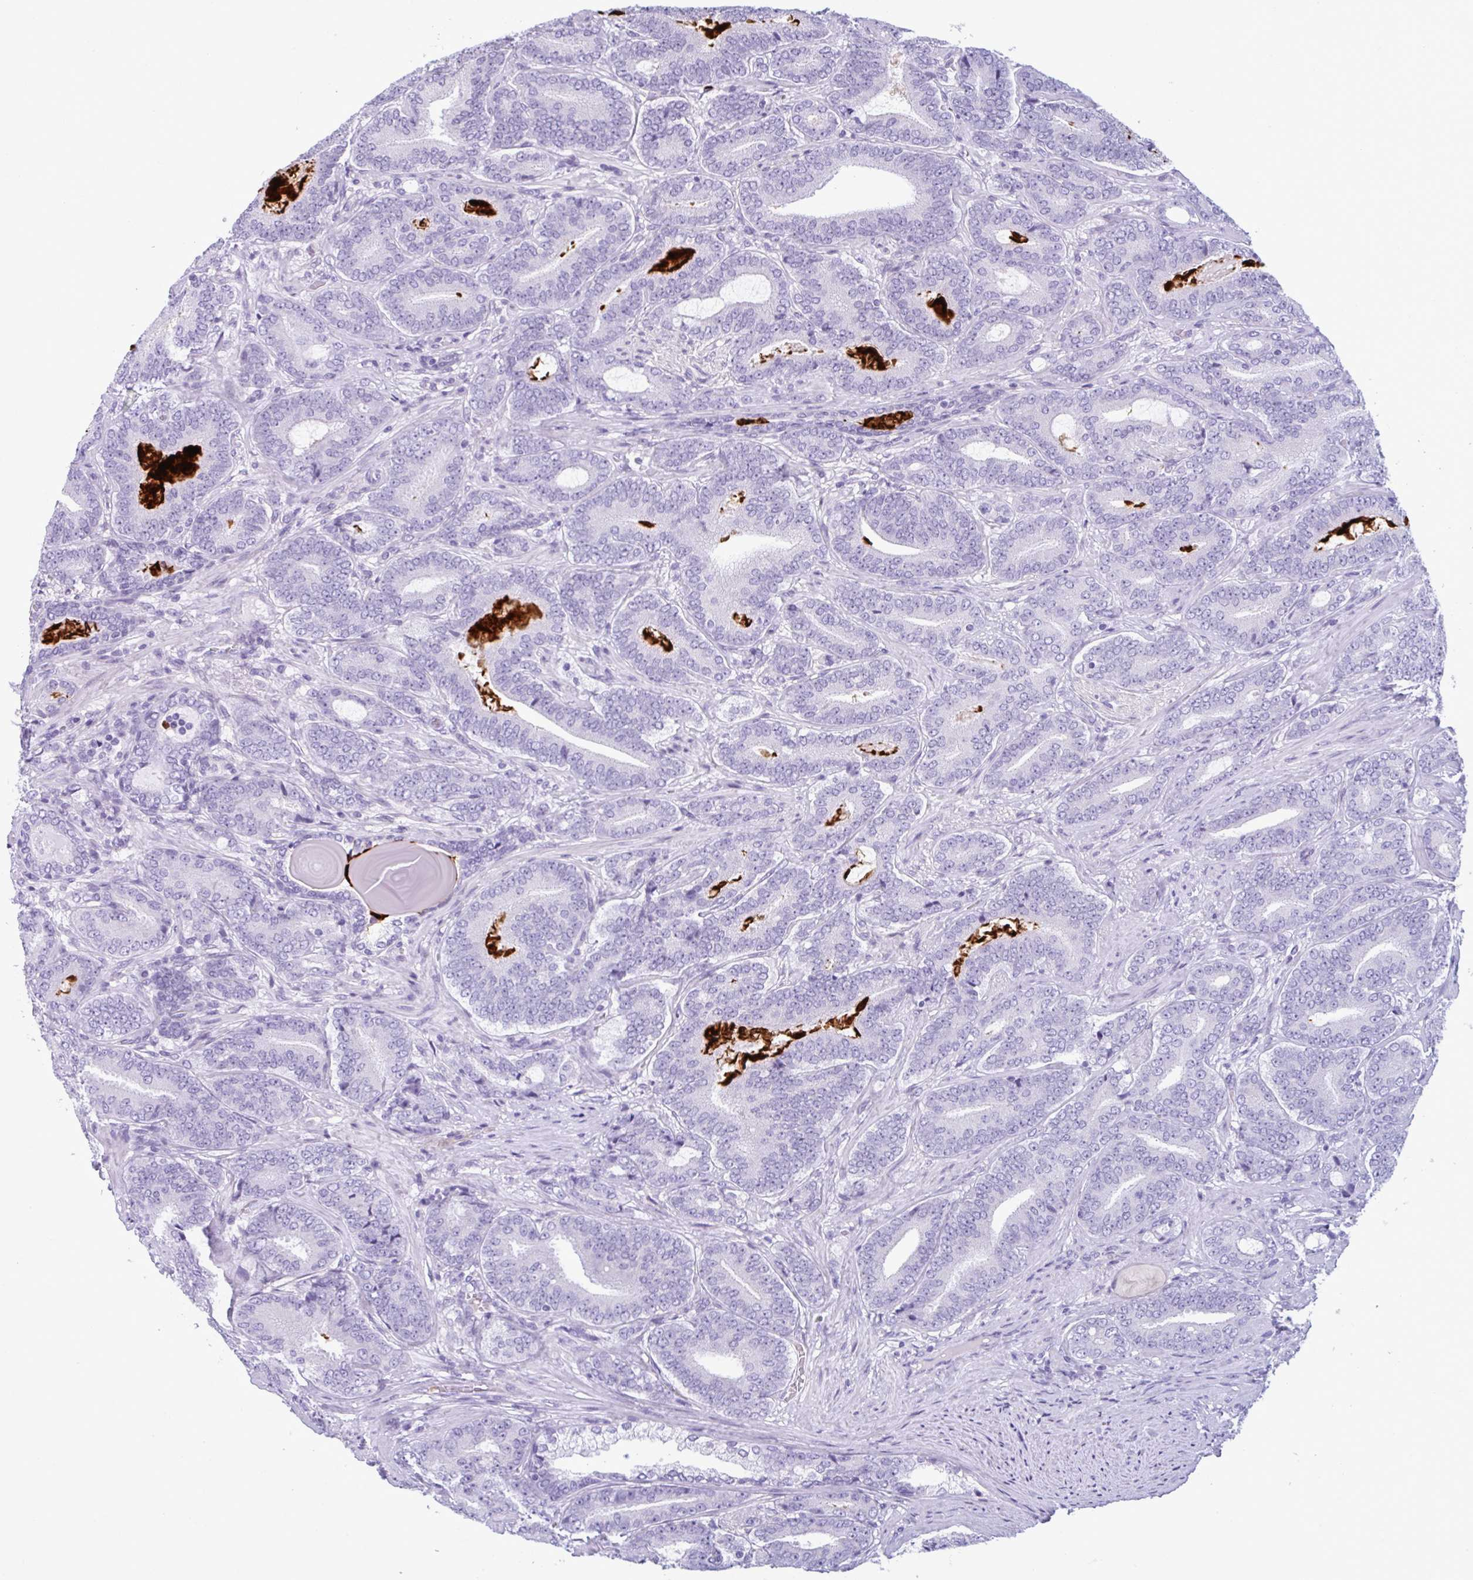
{"staining": {"intensity": "negative", "quantity": "none", "location": "none"}, "tissue": "prostate cancer", "cell_type": "Tumor cells", "image_type": "cancer", "snomed": [{"axis": "morphology", "description": "Adenocarcinoma, High grade"}, {"axis": "topography", "description": "Prostate"}], "caption": "Prostate adenocarcinoma (high-grade) stained for a protein using immunohistochemistry displays no staining tumor cells.", "gene": "CEP120", "patient": {"sex": "male", "age": 62}}